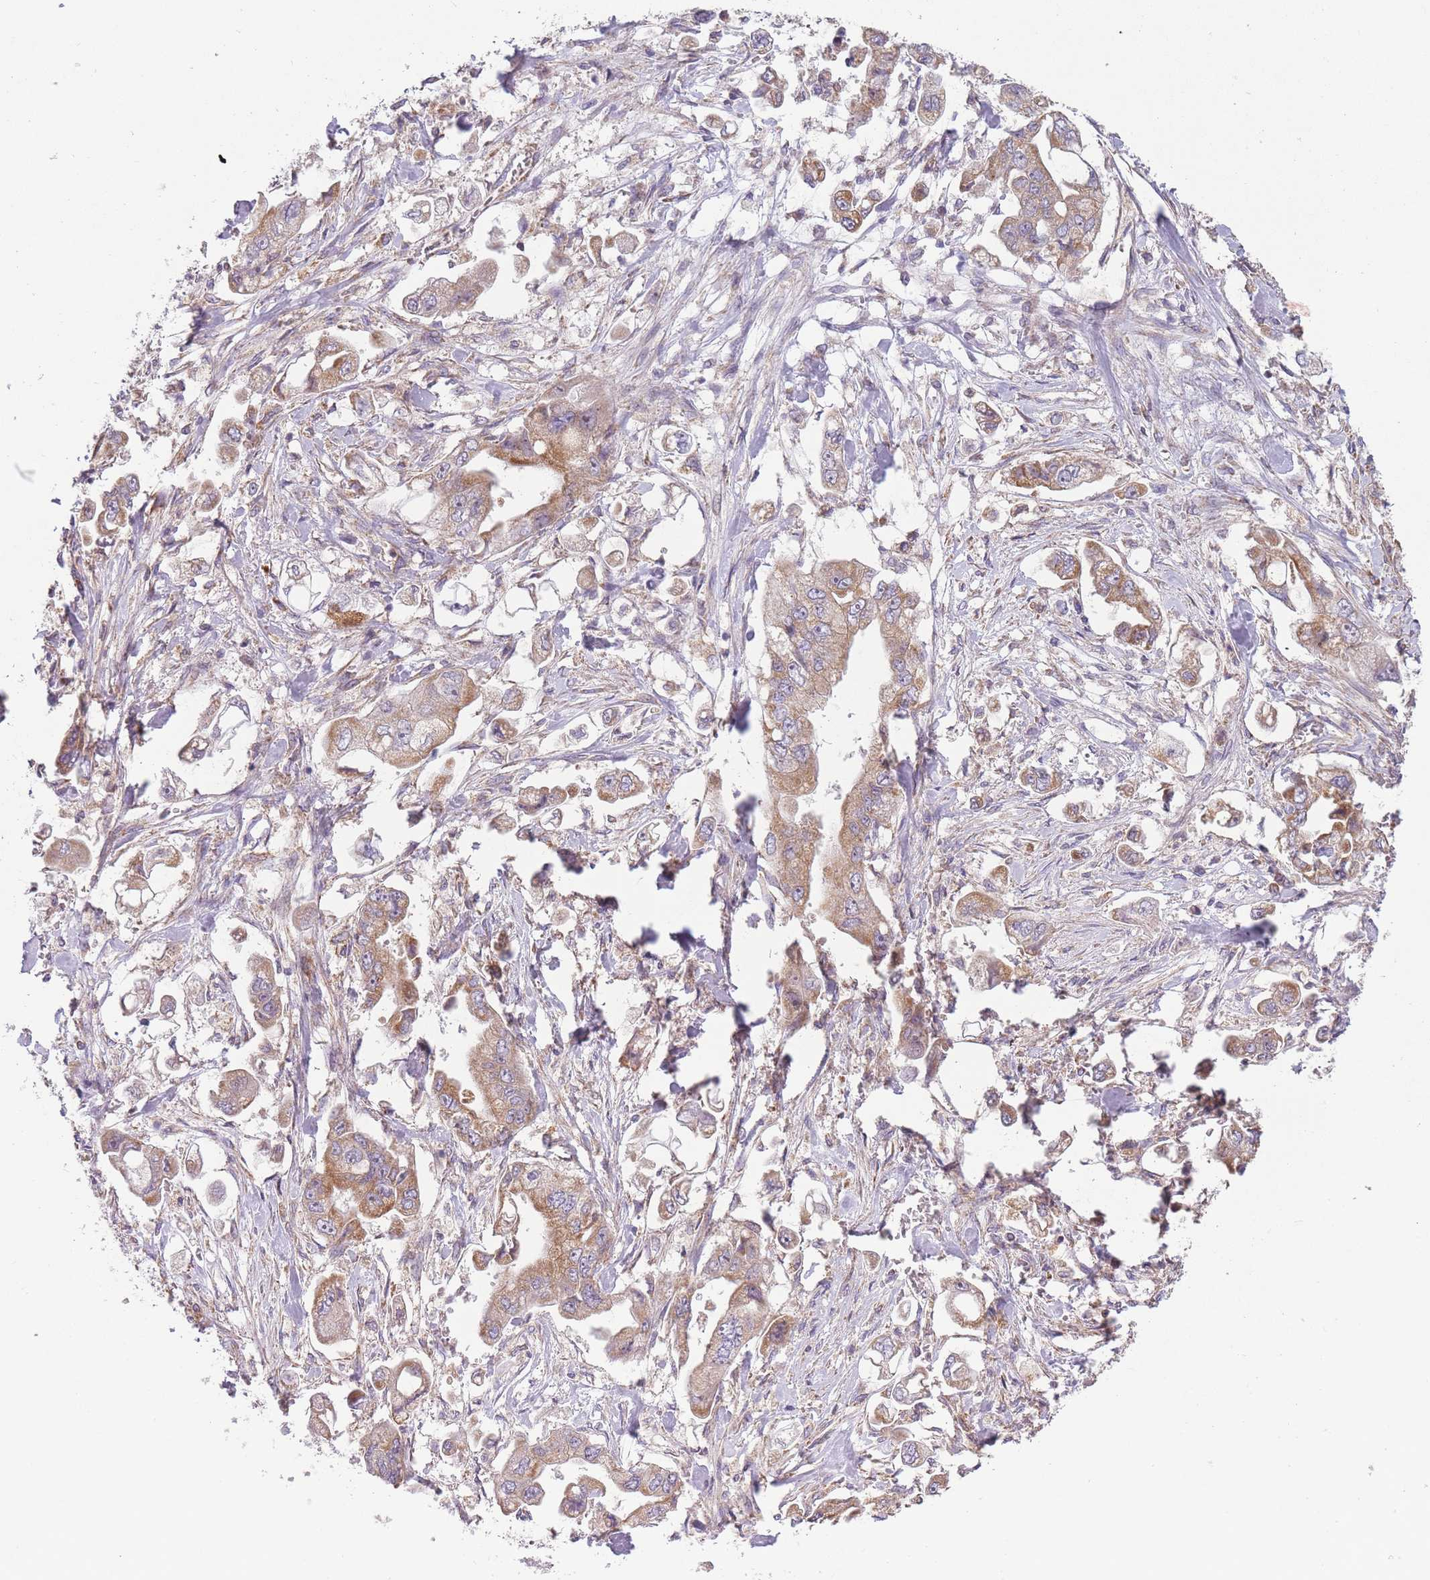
{"staining": {"intensity": "moderate", "quantity": ">75%", "location": "cytoplasmic/membranous"}, "tissue": "stomach cancer", "cell_type": "Tumor cells", "image_type": "cancer", "snomed": [{"axis": "morphology", "description": "Adenocarcinoma, NOS"}, {"axis": "topography", "description": "Stomach"}], "caption": "An immunohistochemistry histopathology image of neoplastic tissue is shown. Protein staining in brown shows moderate cytoplasmic/membranous positivity in stomach cancer within tumor cells.", "gene": "NDUFA9", "patient": {"sex": "male", "age": 62}}